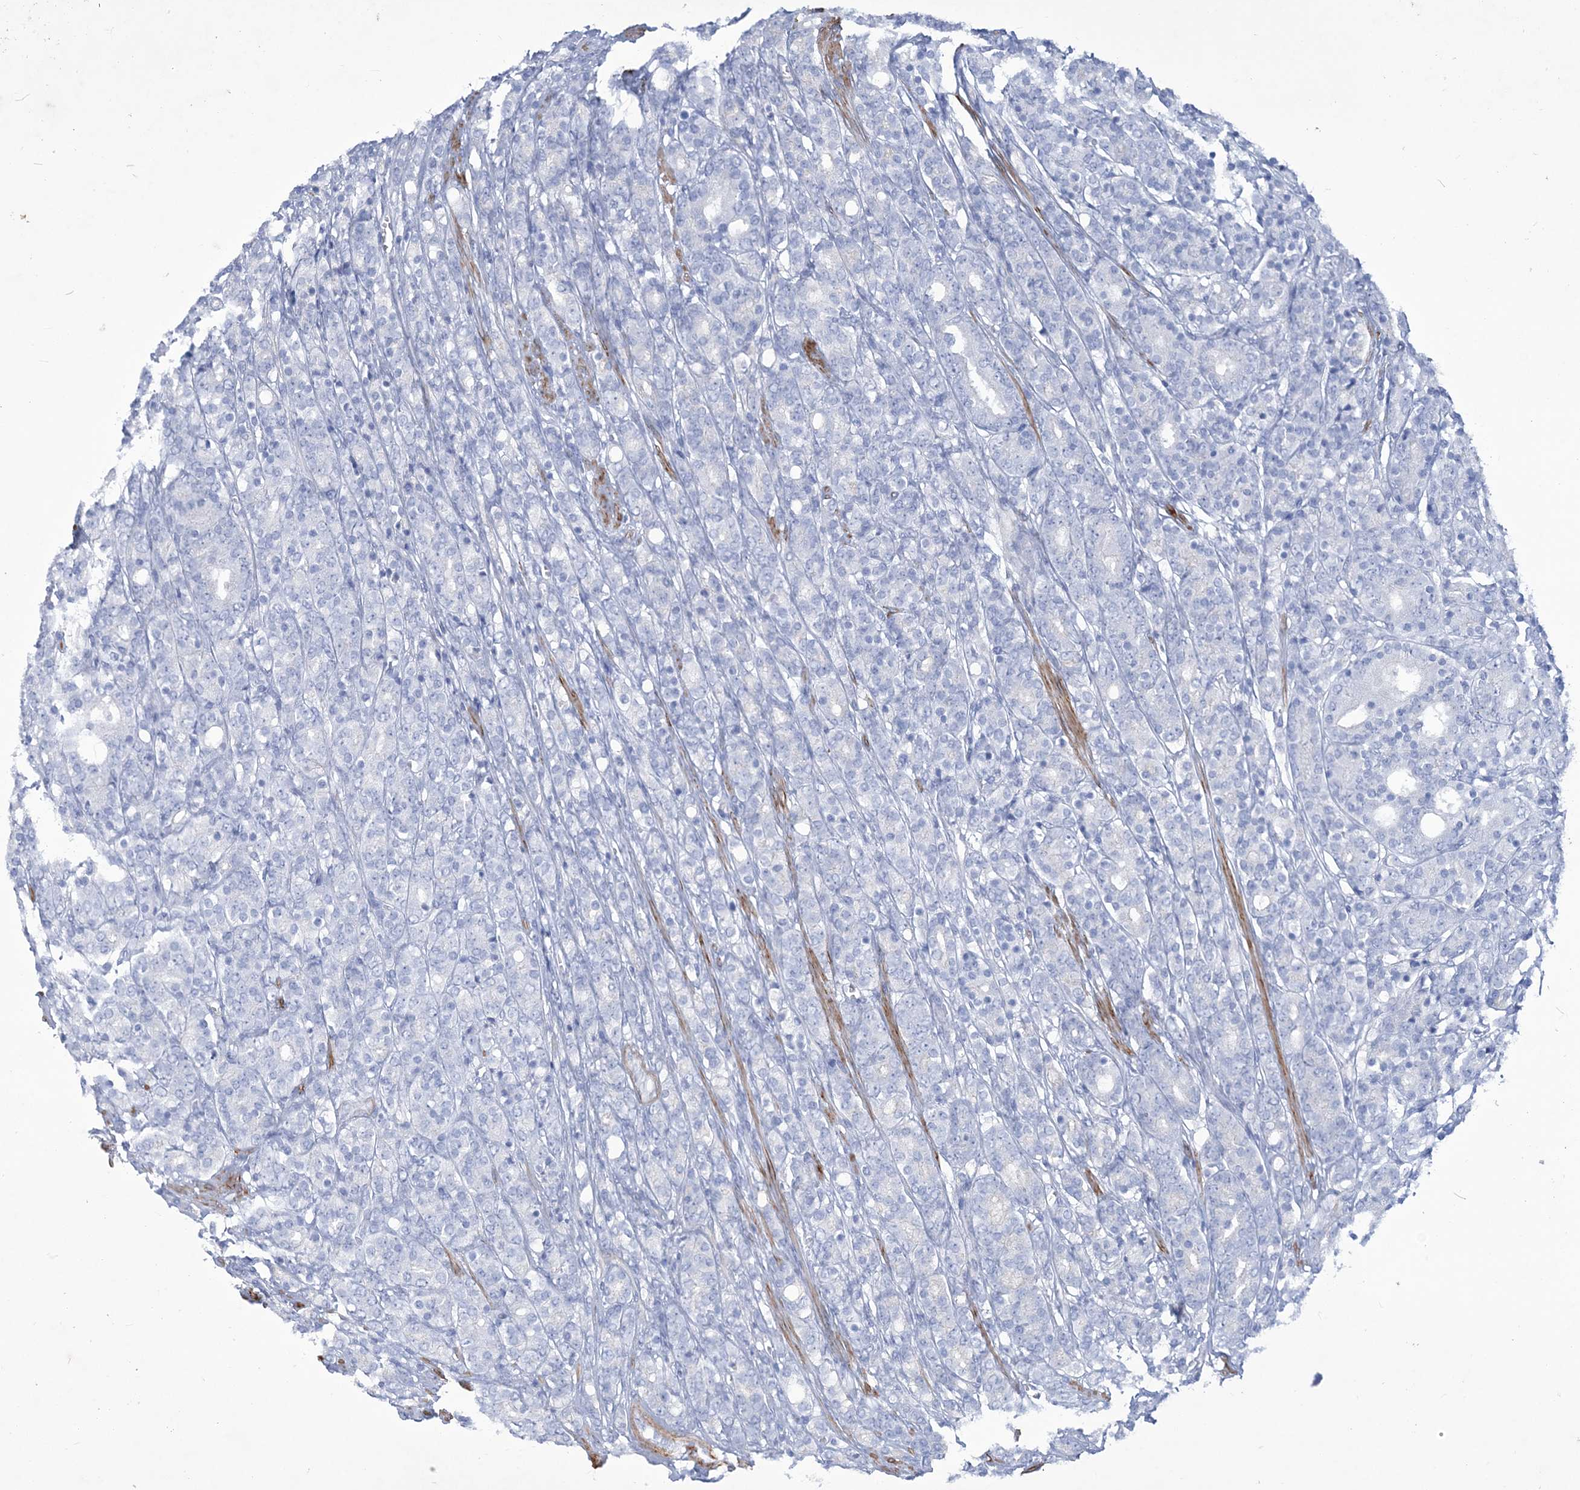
{"staining": {"intensity": "negative", "quantity": "none", "location": "none"}, "tissue": "prostate cancer", "cell_type": "Tumor cells", "image_type": "cancer", "snomed": [{"axis": "morphology", "description": "Adenocarcinoma, High grade"}, {"axis": "topography", "description": "Prostate"}], "caption": "A histopathology image of prostate adenocarcinoma (high-grade) stained for a protein reveals no brown staining in tumor cells.", "gene": "WDR74", "patient": {"sex": "male", "age": 62}}